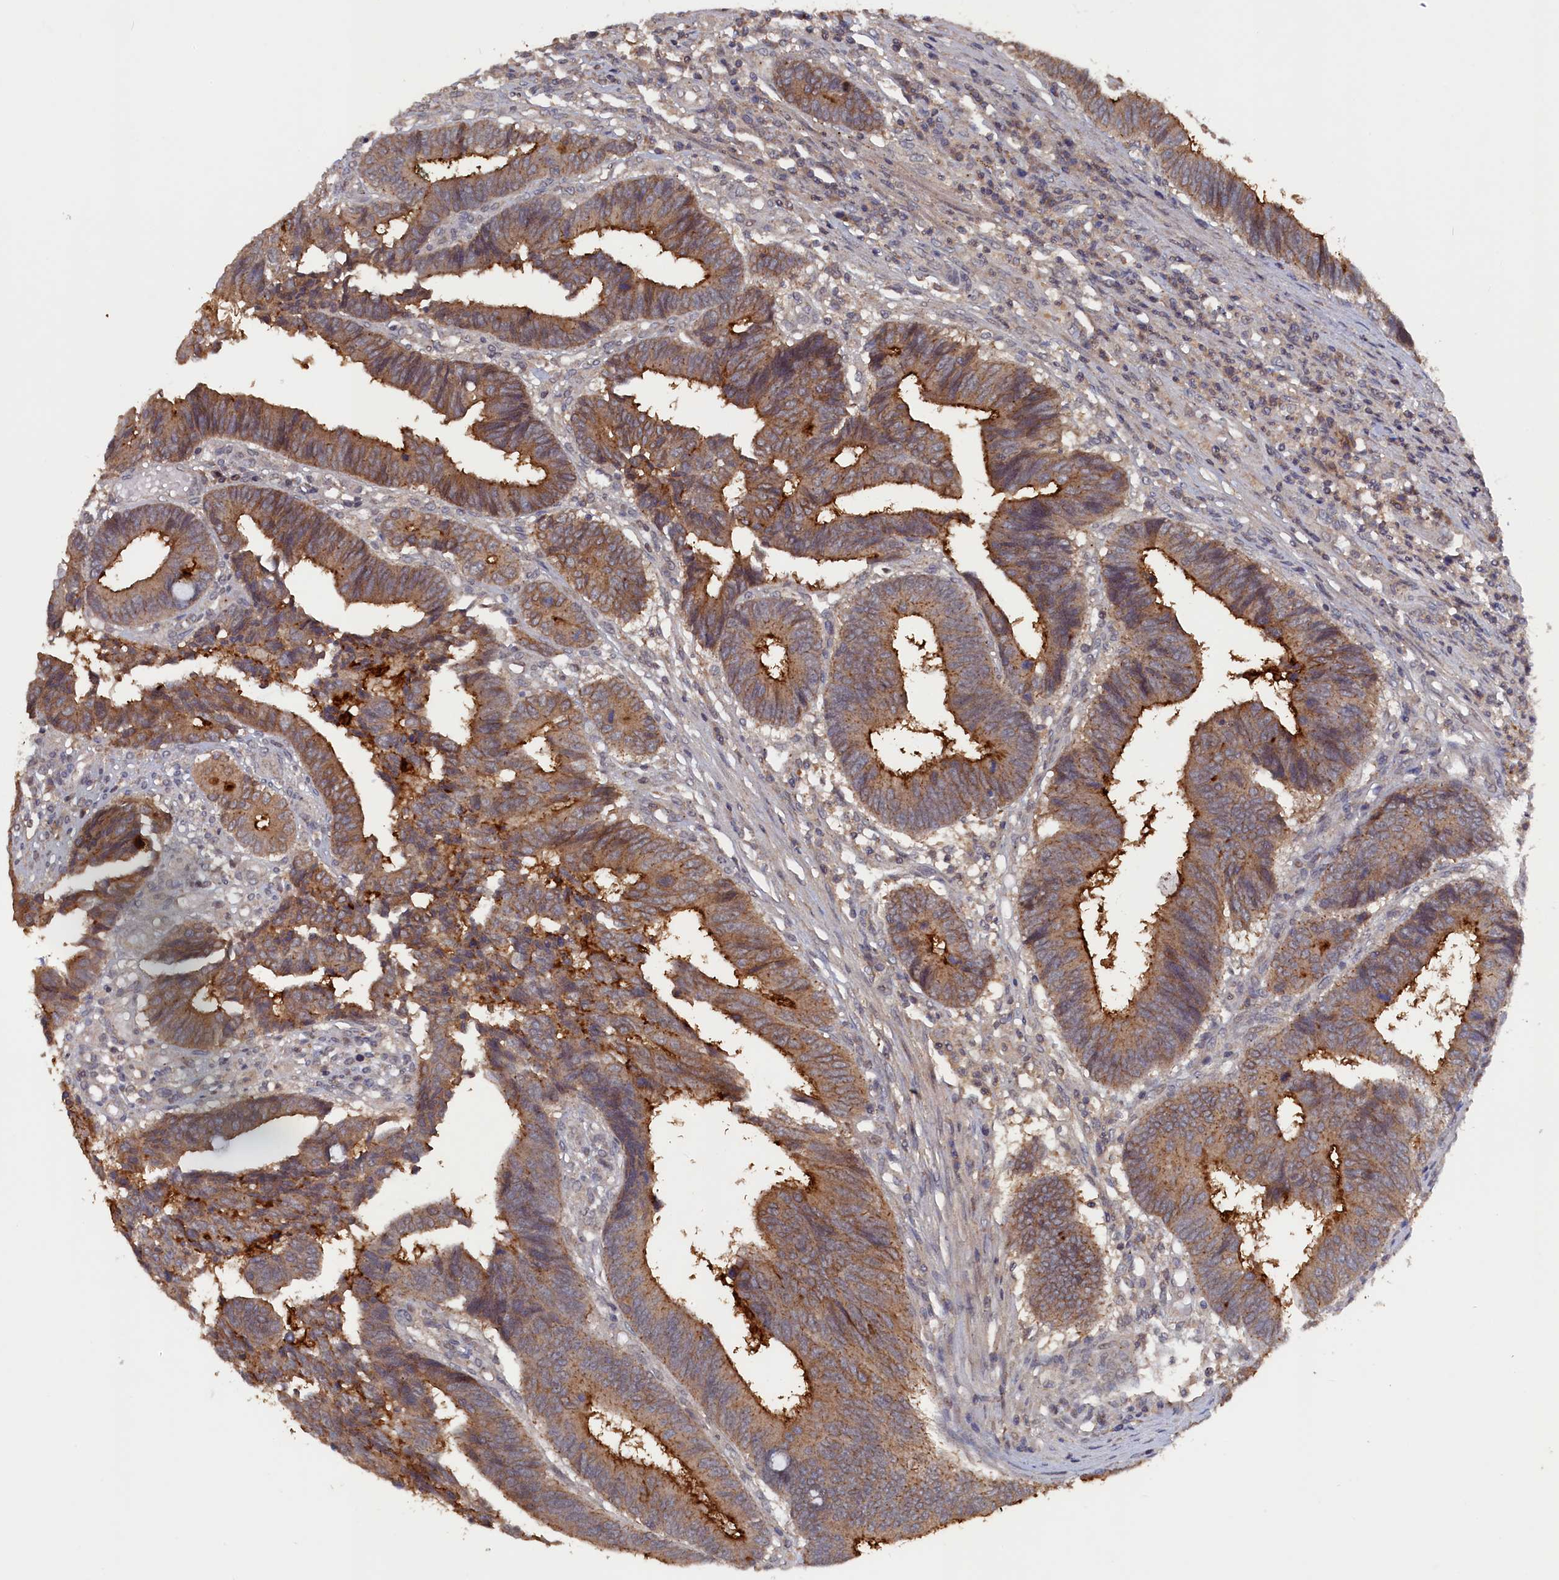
{"staining": {"intensity": "moderate", "quantity": ">75%", "location": "cytoplasmic/membranous"}, "tissue": "colorectal cancer", "cell_type": "Tumor cells", "image_type": "cancer", "snomed": [{"axis": "morphology", "description": "Adenocarcinoma, NOS"}, {"axis": "topography", "description": "Rectum"}], "caption": "This is a histology image of IHC staining of colorectal adenocarcinoma, which shows moderate staining in the cytoplasmic/membranous of tumor cells.", "gene": "TMC5", "patient": {"sex": "male", "age": 84}}